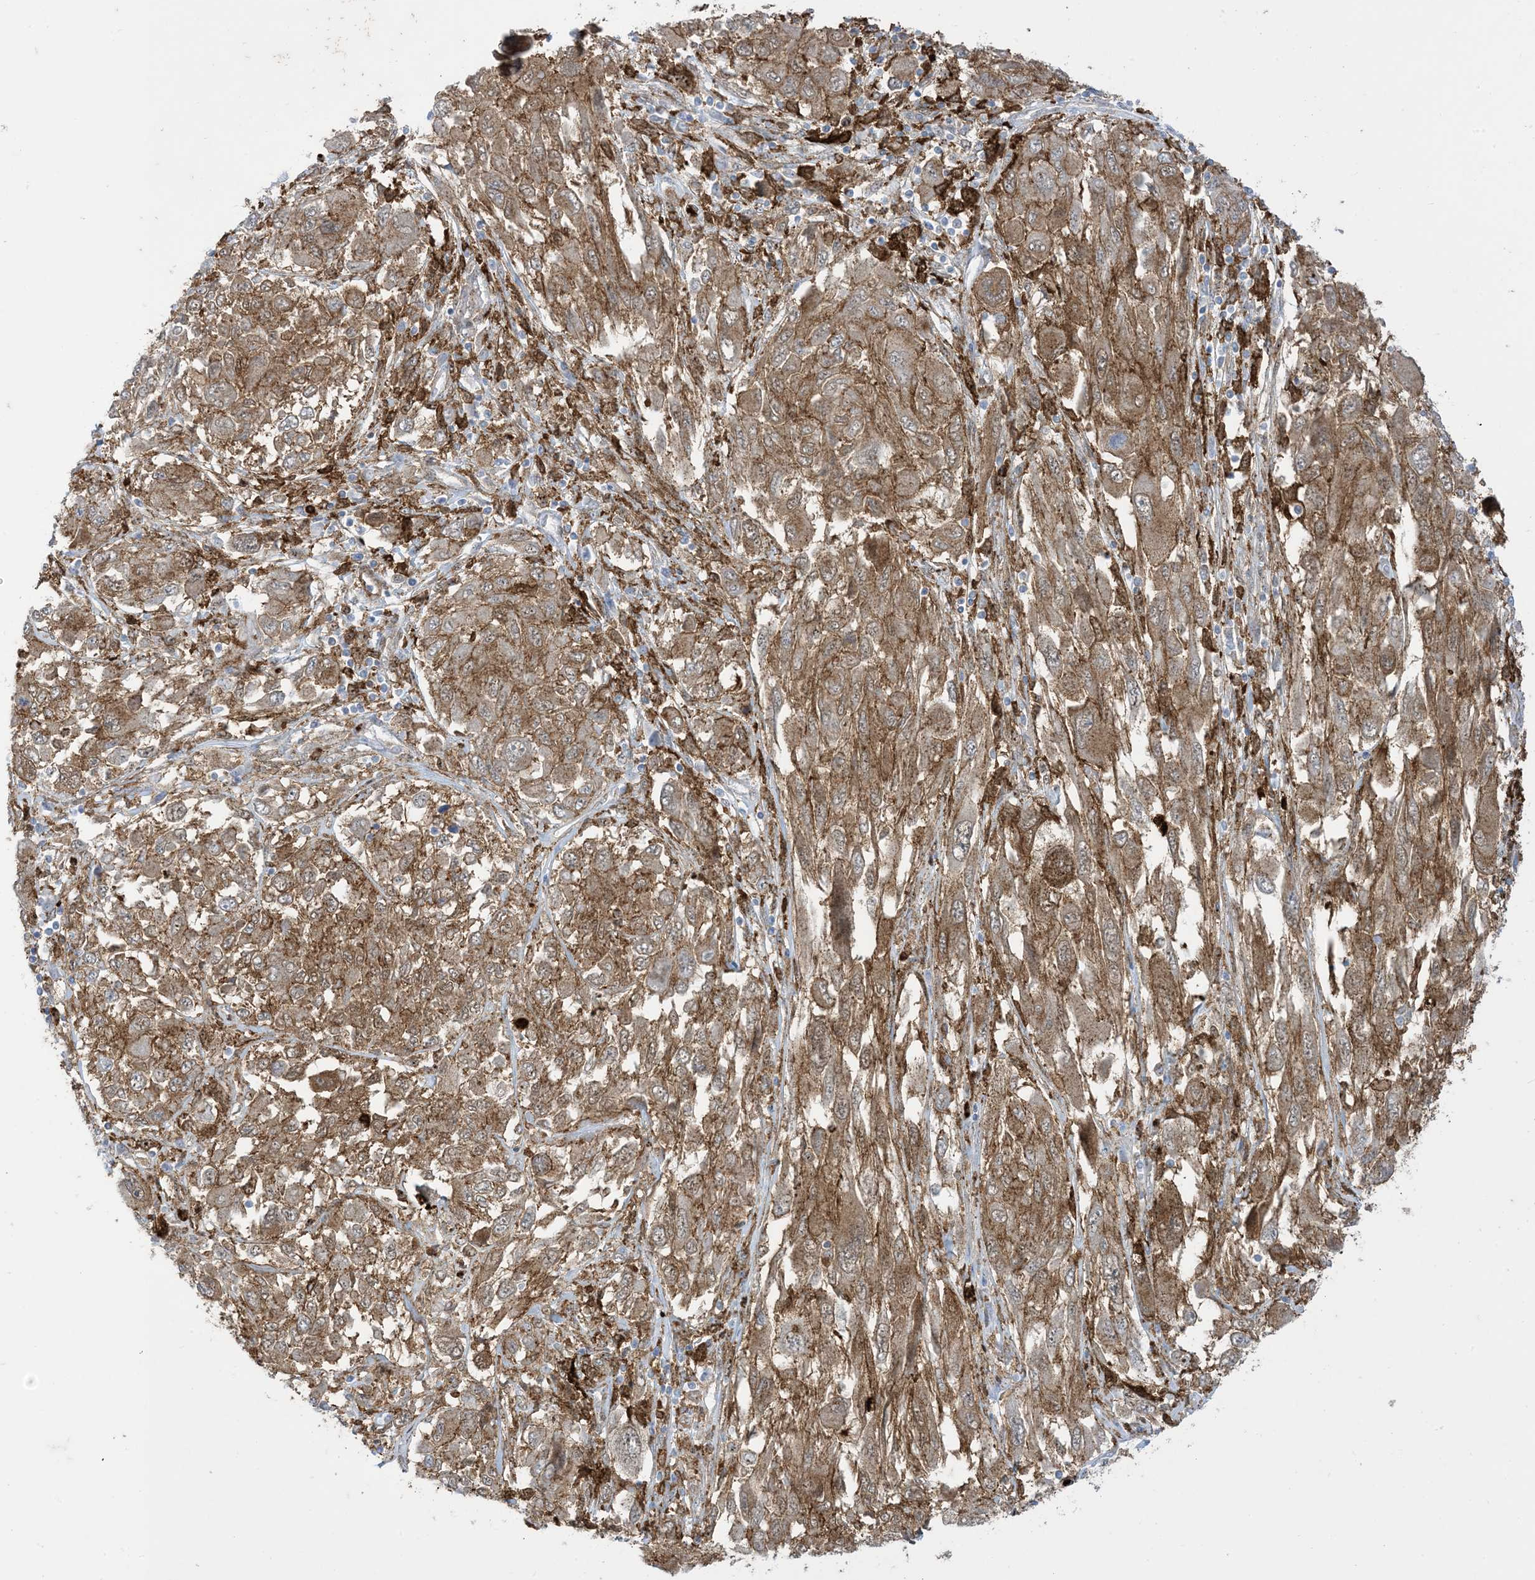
{"staining": {"intensity": "moderate", "quantity": ">75%", "location": "cytoplasmic/membranous"}, "tissue": "melanoma", "cell_type": "Tumor cells", "image_type": "cancer", "snomed": [{"axis": "morphology", "description": "Malignant melanoma, NOS"}, {"axis": "topography", "description": "Skin"}], "caption": "A brown stain shows moderate cytoplasmic/membranous positivity of a protein in human malignant melanoma tumor cells. Using DAB (3,3'-diaminobenzidine) (brown) and hematoxylin (blue) stains, captured at high magnification using brightfield microscopy.", "gene": "GSN", "patient": {"sex": "female", "age": 91}}